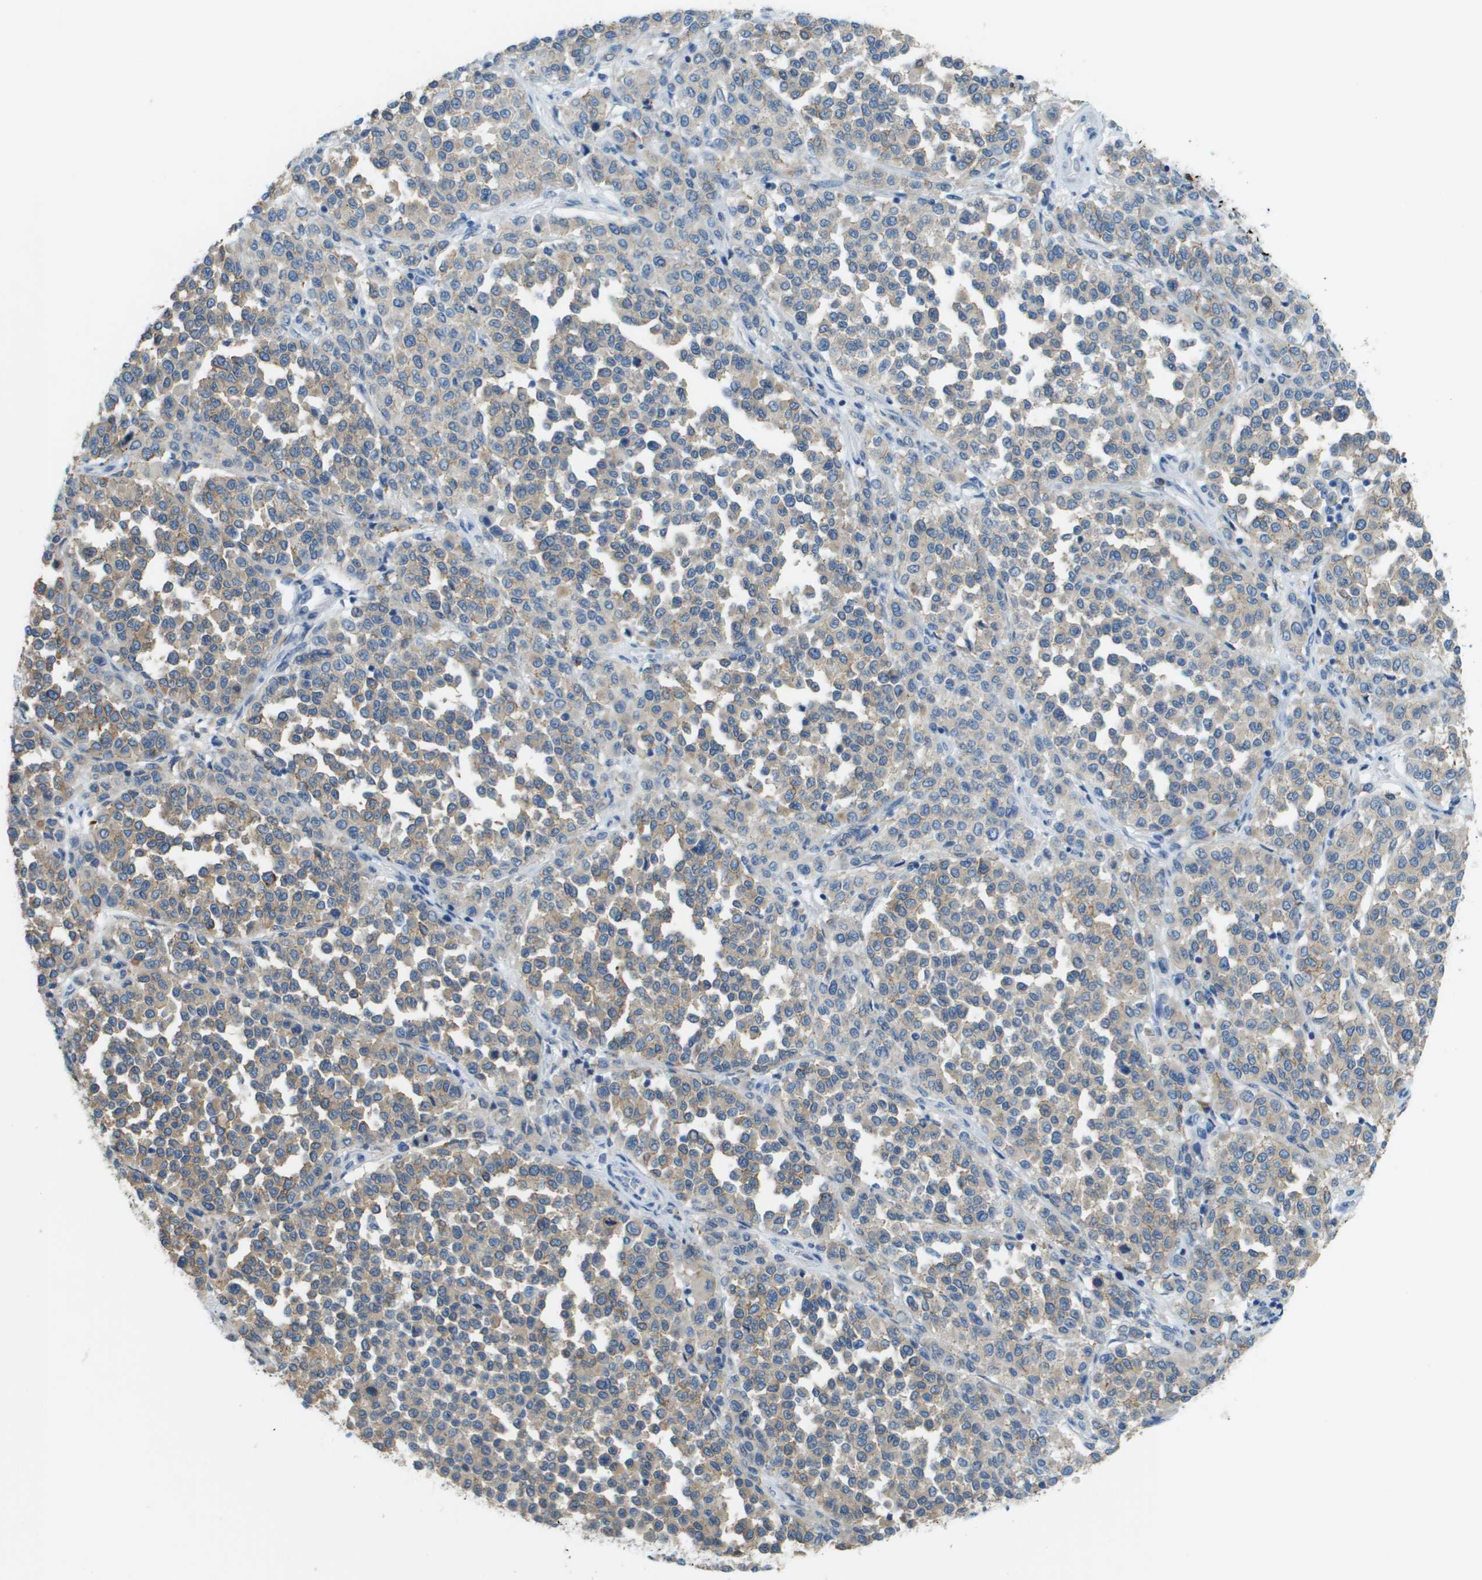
{"staining": {"intensity": "weak", "quantity": "<25%", "location": "cytoplasmic/membranous"}, "tissue": "melanoma", "cell_type": "Tumor cells", "image_type": "cancer", "snomed": [{"axis": "morphology", "description": "Malignant melanoma, Metastatic site"}, {"axis": "topography", "description": "Pancreas"}], "caption": "Tumor cells are negative for protein expression in human melanoma.", "gene": "SDC1", "patient": {"sex": "female", "age": 30}}